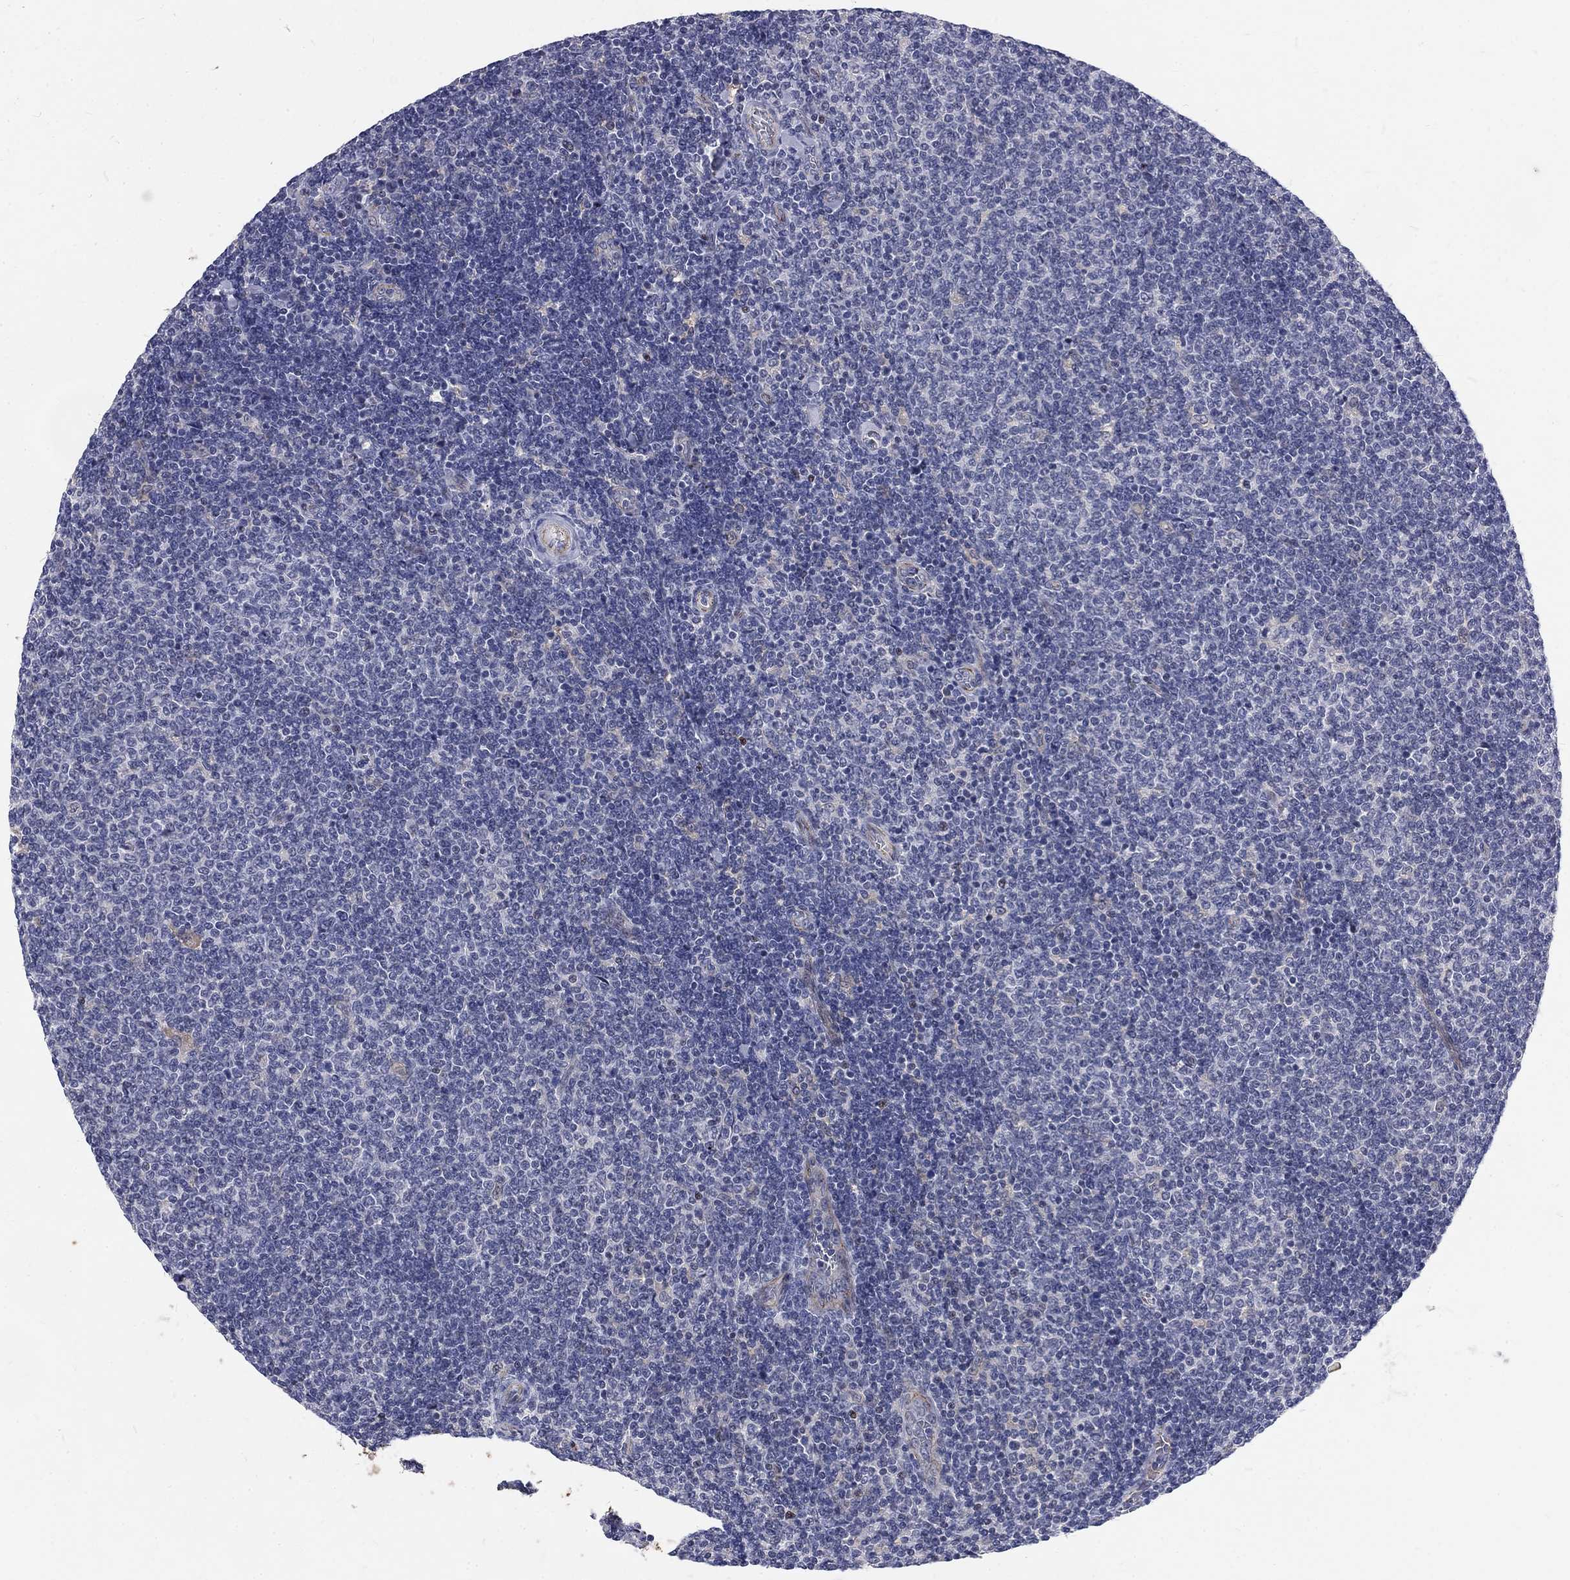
{"staining": {"intensity": "negative", "quantity": "none", "location": "none"}, "tissue": "lymphoma", "cell_type": "Tumor cells", "image_type": "cancer", "snomed": [{"axis": "morphology", "description": "Malignant lymphoma, non-Hodgkin's type, Low grade"}, {"axis": "topography", "description": "Lymph node"}], "caption": "Immunohistochemical staining of lymphoma displays no significant staining in tumor cells.", "gene": "PHKA1", "patient": {"sex": "male", "age": 52}}